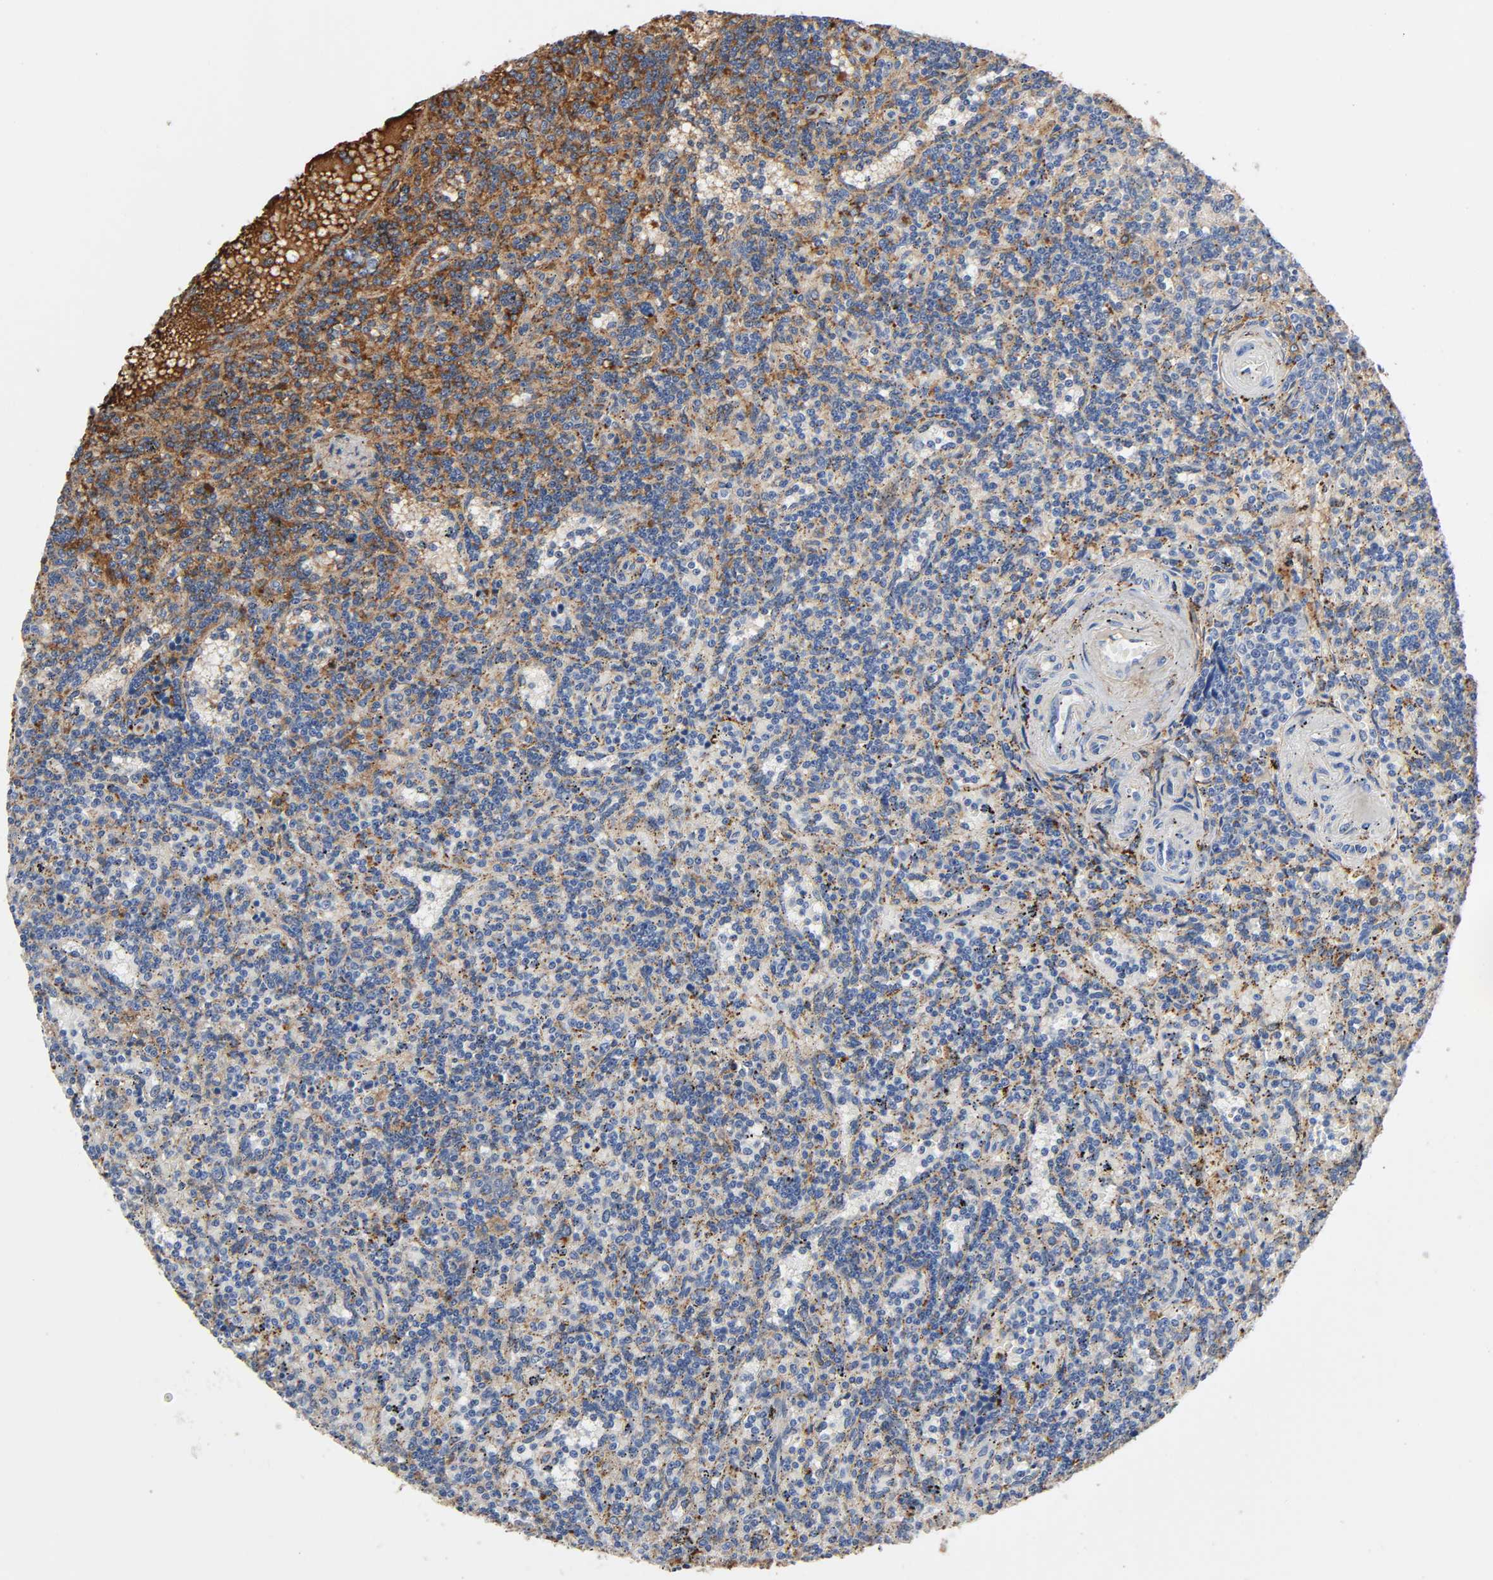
{"staining": {"intensity": "weak", "quantity": "25%-75%", "location": "cytoplasmic/membranous"}, "tissue": "lymphoma", "cell_type": "Tumor cells", "image_type": "cancer", "snomed": [{"axis": "morphology", "description": "Malignant lymphoma, non-Hodgkin's type, Low grade"}, {"axis": "topography", "description": "Spleen"}], "caption": "Immunohistochemical staining of human low-grade malignant lymphoma, non-Hodgkin's type shows low levels of weak cytoplasmic/membranous protein staining in about 25%-75% of tumor cells.", "gene": "C3", "patient": {"sex": "male", "age": 73}}